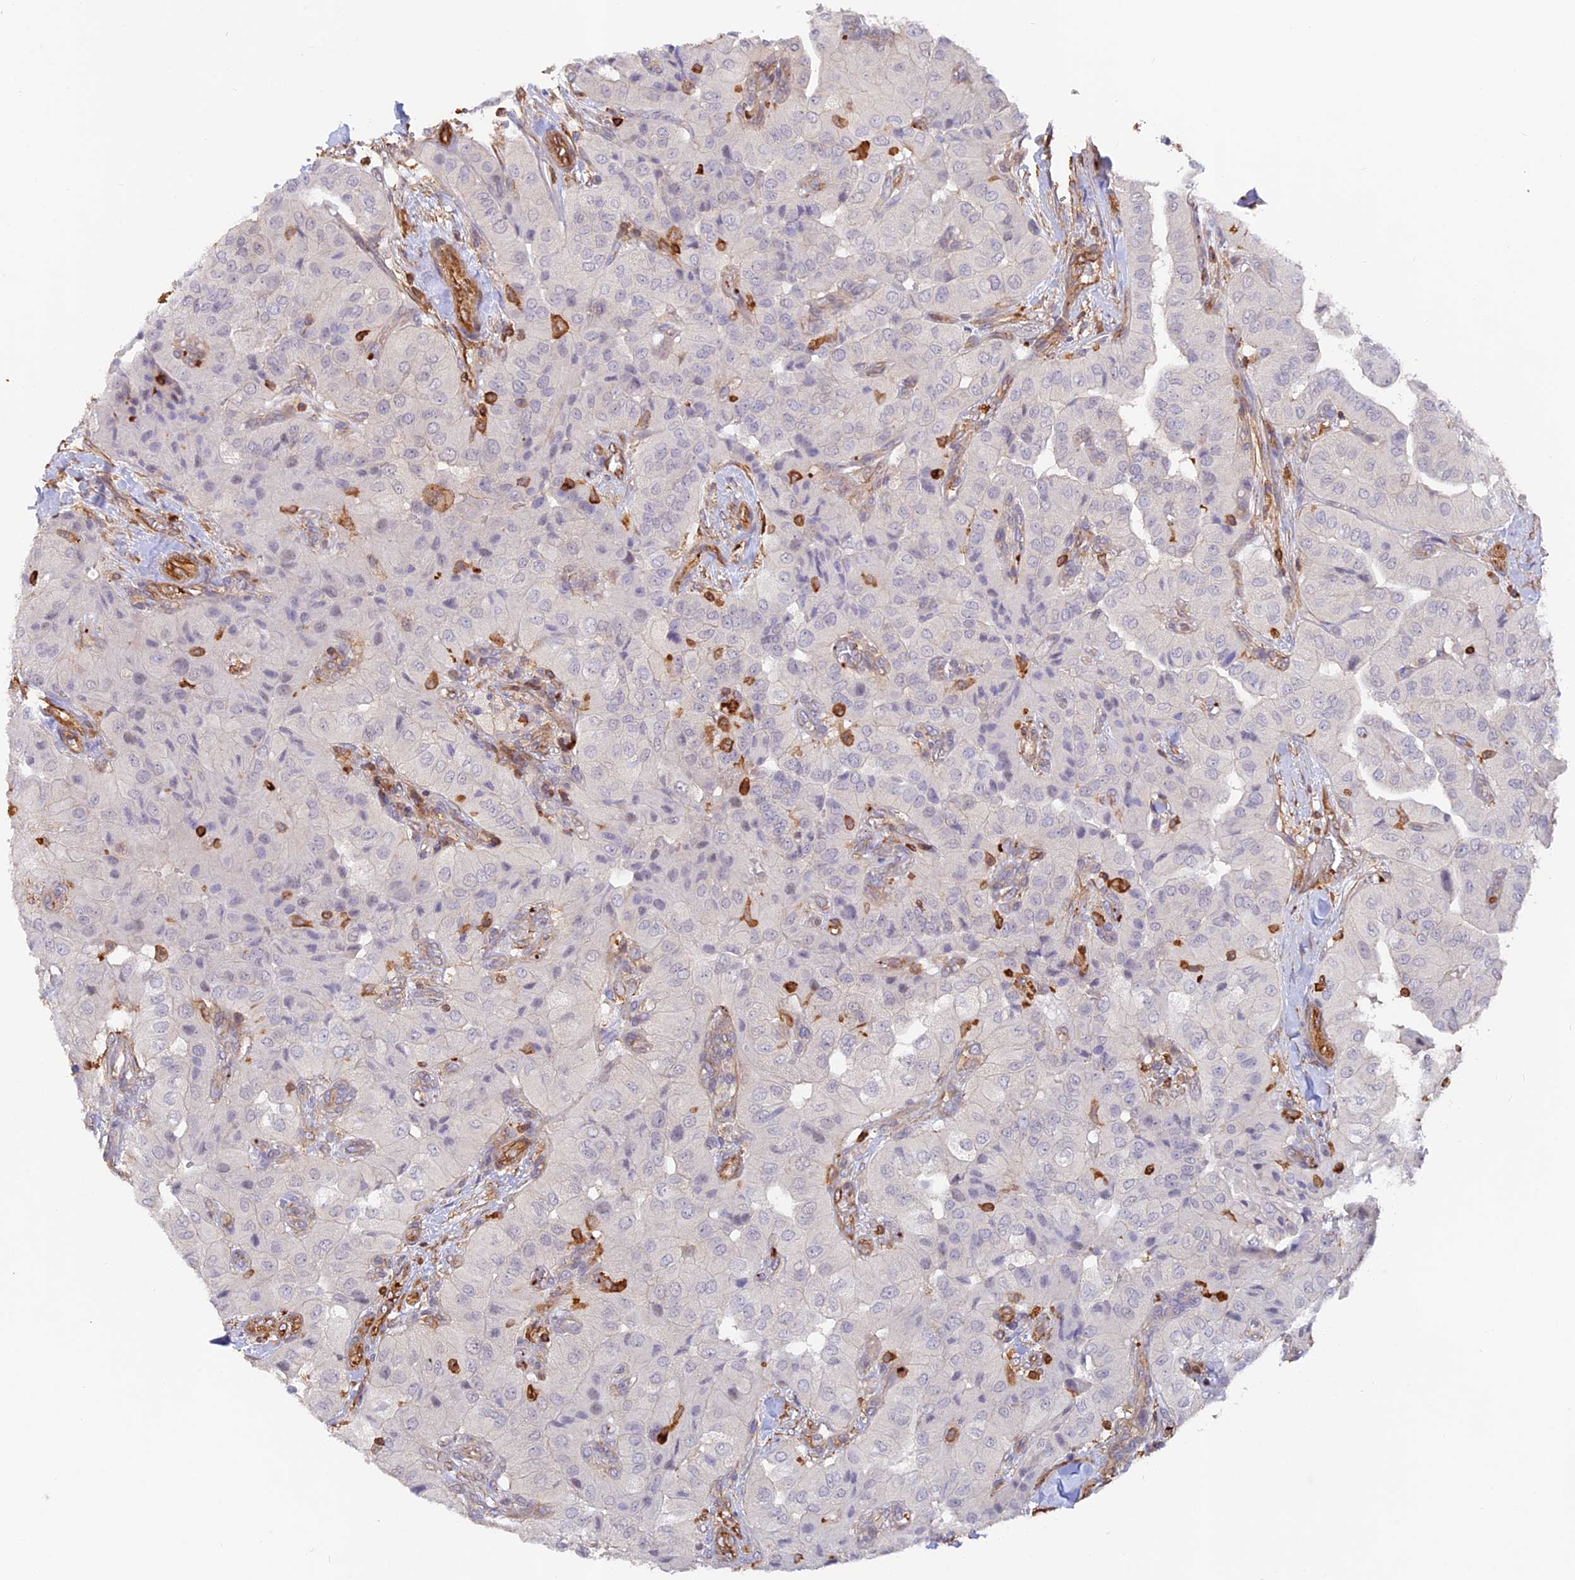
{"staining": {"intensity": "negative", "quantity": "none", "location": "none"}, "tissue": "head and neck cancer", "cell_type": "Tumor cells", "image_type": "cancer", "snomed": [{"axis": "morphology", "description": "Adenocarcinoma, NOS"}, {"axis": "topography", "description": "Head-Neck"}], "caption": "High magnification brightfield microscopy of head and neck adenocarcinoma stained with DAB (brown) and counterstained with hematoxylin (blue): tumor cells show no significant staining.", "gene": "DENND1C", "patient": {"sex": "male", "age": 66}}